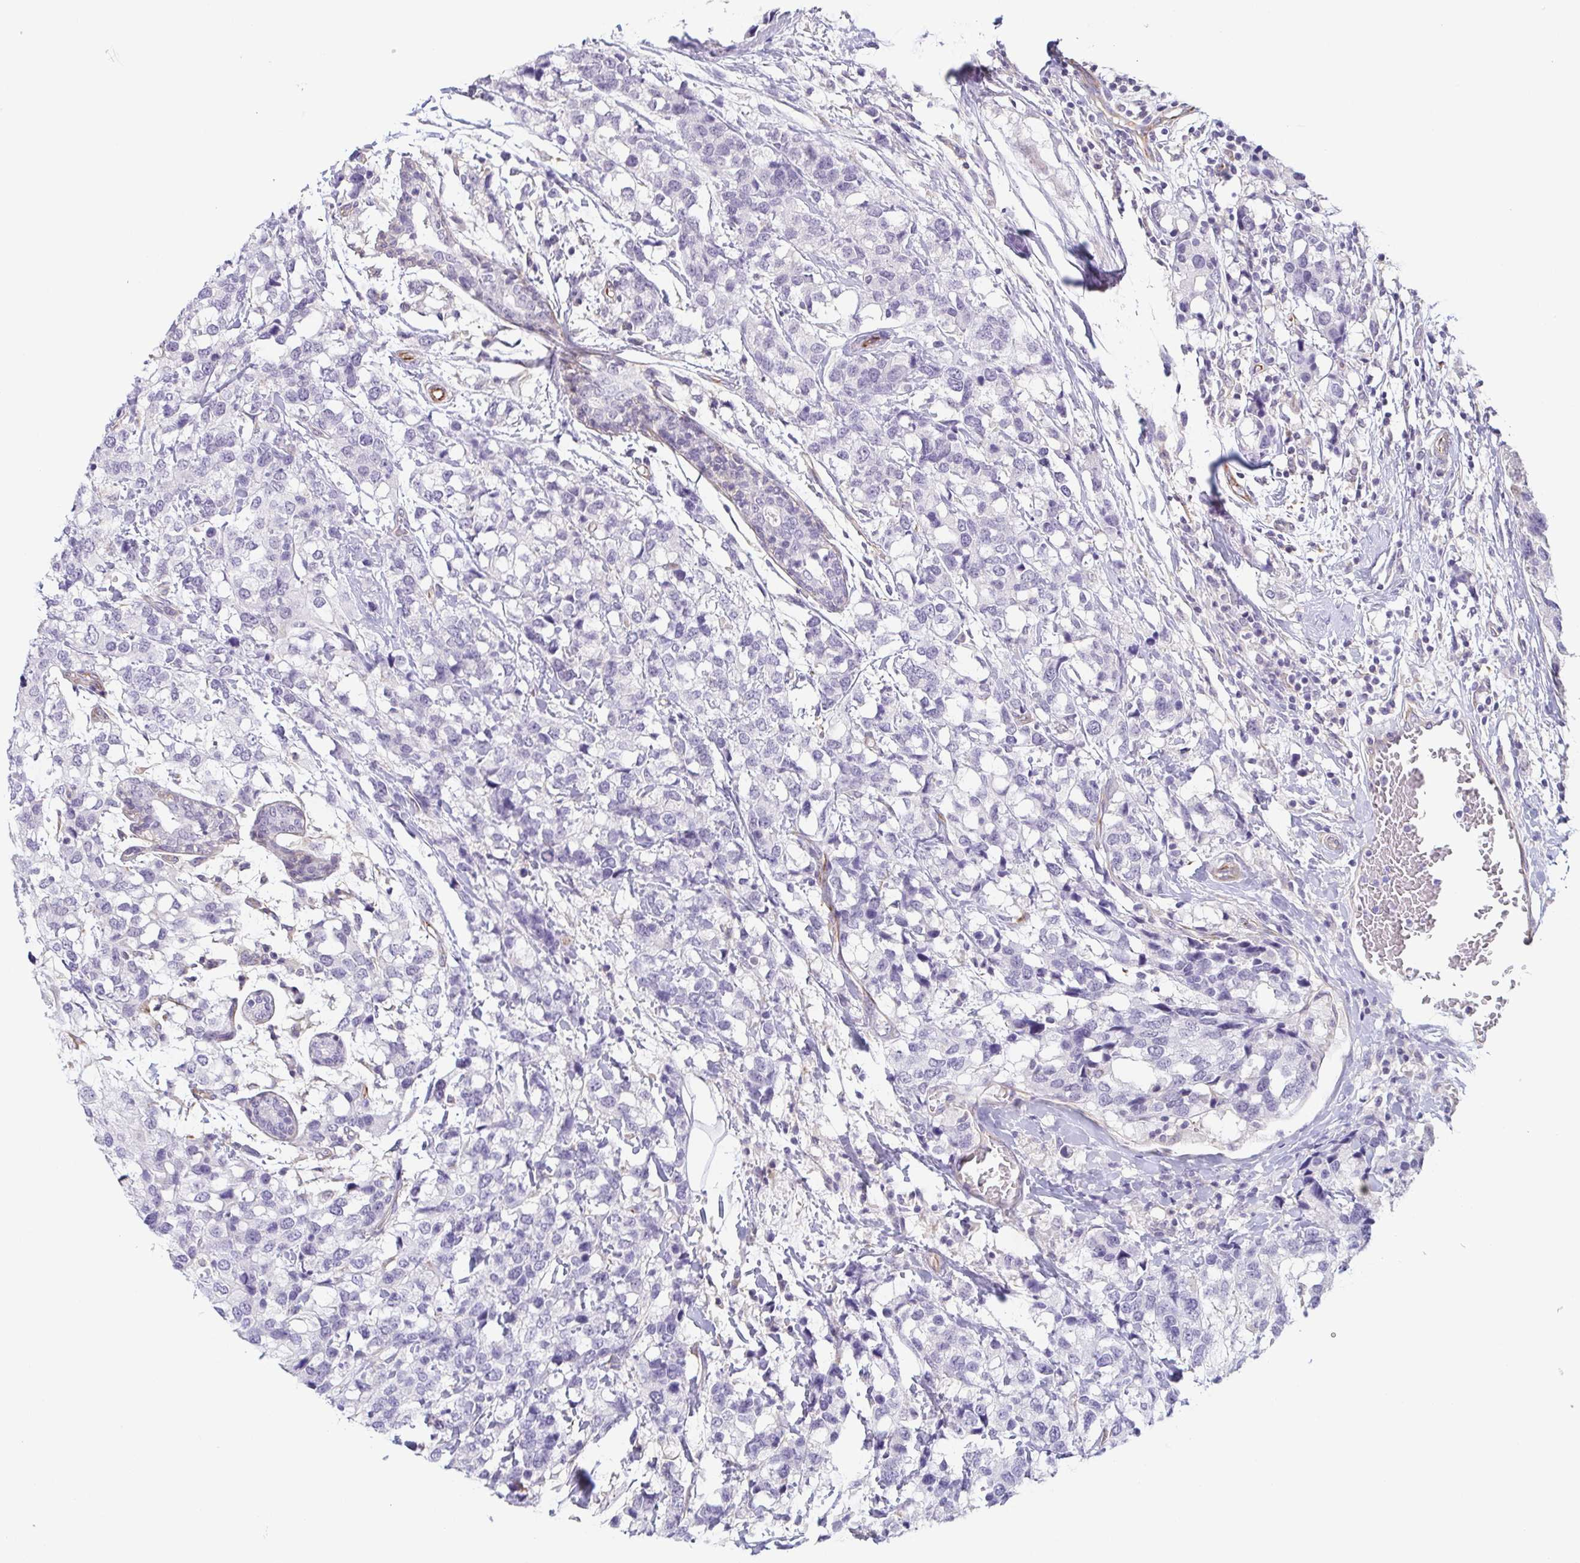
{"staining": {"intensity": "negative", "quantity": "none", "location": "none"}, "tissue": "breast cancer", "cell_type": "Tumor cells", "image_type": "cancer", "snomed": [{"axis": "morphology", "description": "Lobular carcinoma"}, {"axis": "topography", "description": "Breast"}], "caption": "An immunohistochemistry histopathology image of breast cancer (lobular carcinoma) is shown. There is no staining in tumor cells of breast cancer (lobular carcinoma). (Brightfield microscopy of DAB (3,3'-diaminobenzidine) IHC at high magnification).", "gene": "COL17A1", "patient": {"sex": "female", "age": 59}}